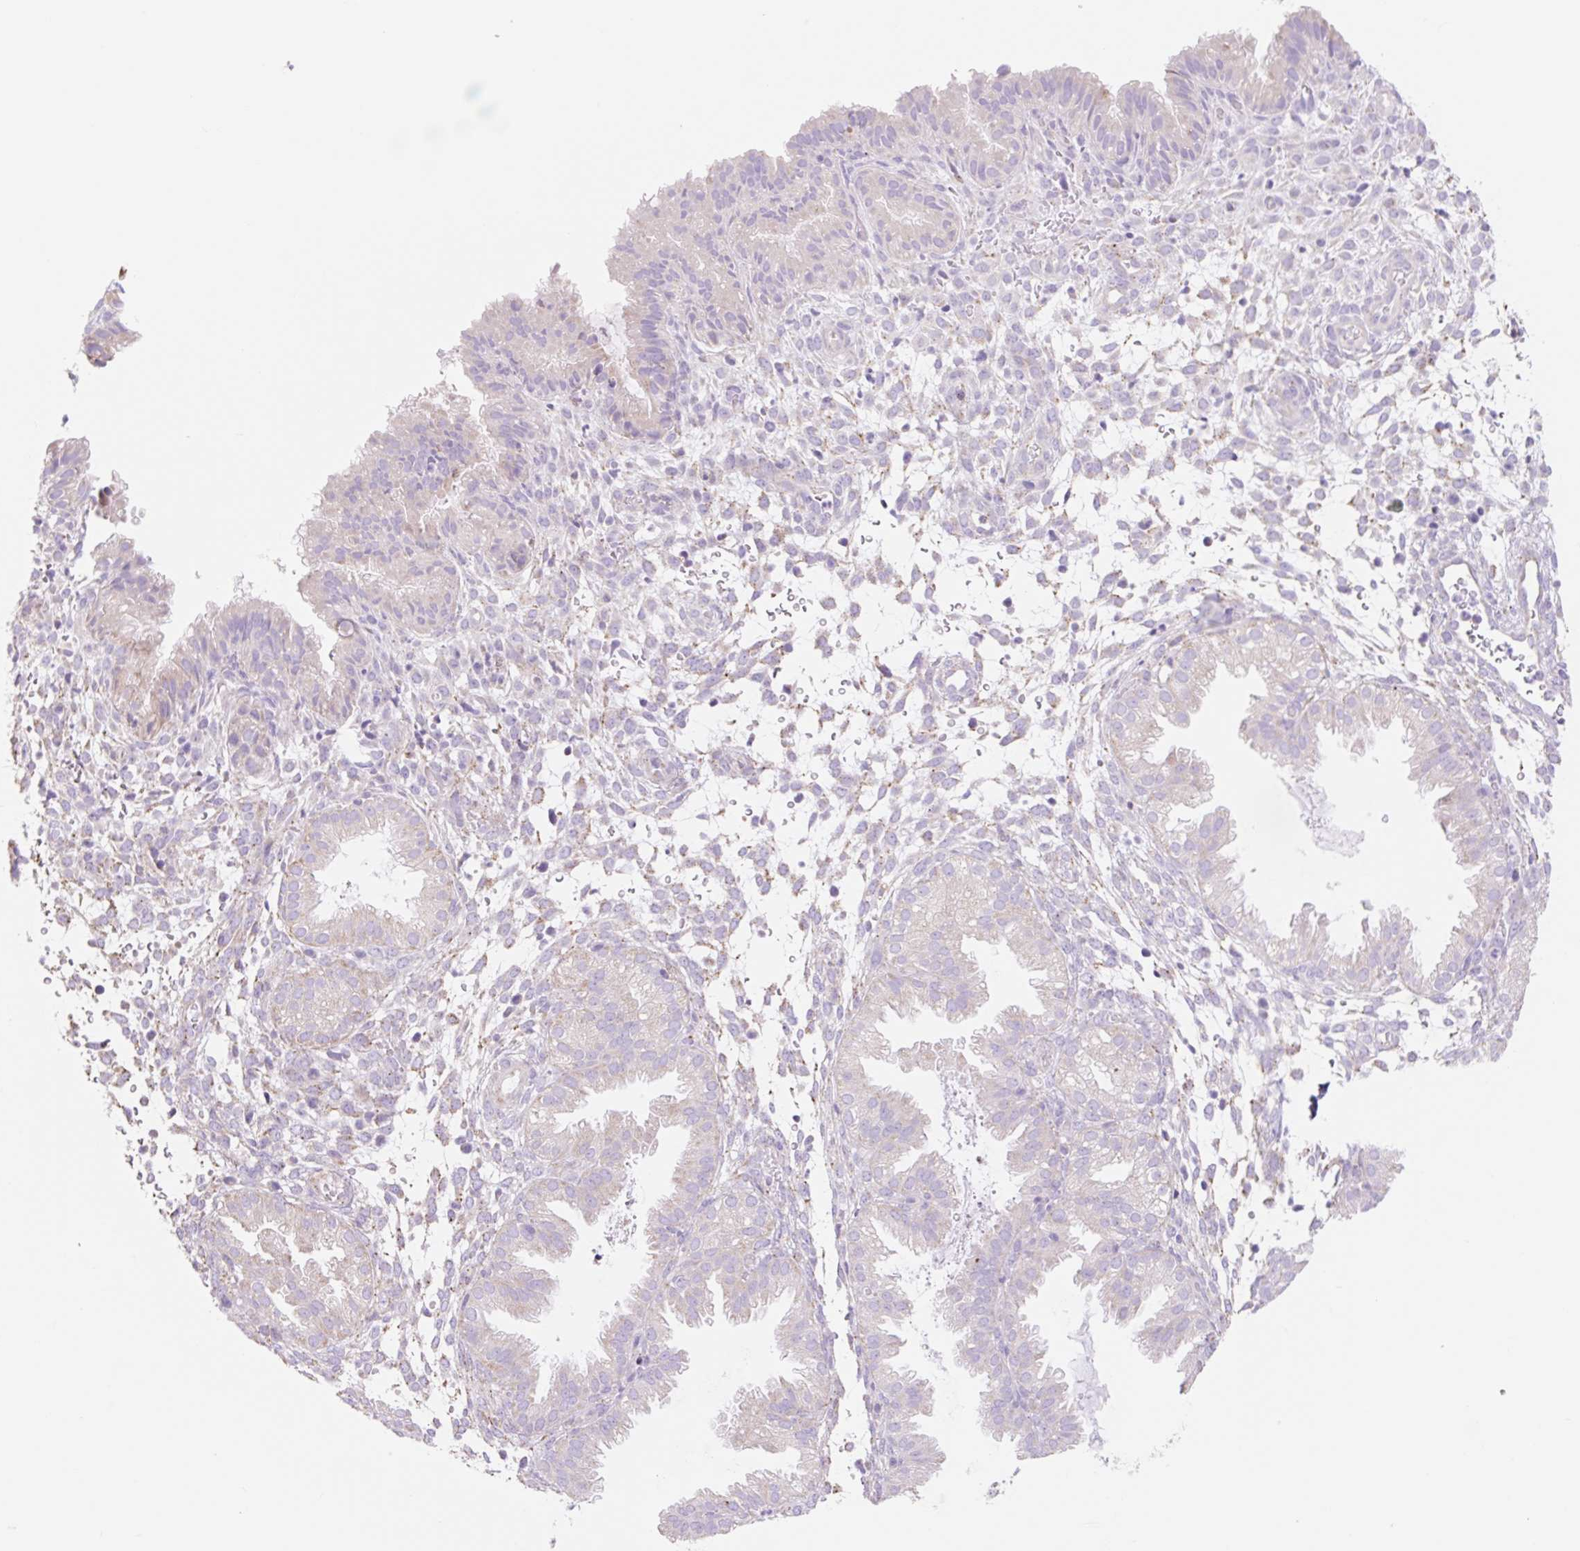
{"staining": {"intensity": "negative", "quantity": "none", "location": "none"}, "tissue": "endometrium", "cell_type": "Cells in endometrial stroma", "image_type": "normal", "snomed": [{"axis": "morphology", "description": "Normal tissue, NOS"}, {"axis": "topography", "description": "Endometrium"}], "caption": "Cells in endometrial stroma show no significant protein positivity in unremarkable endometrium. (DAB (3,3'-diaminobenzidine) IHC with hematoxylin counter stain).", "gene": "CLEC3A", "patient": {"sex": "female", "age": 33}}